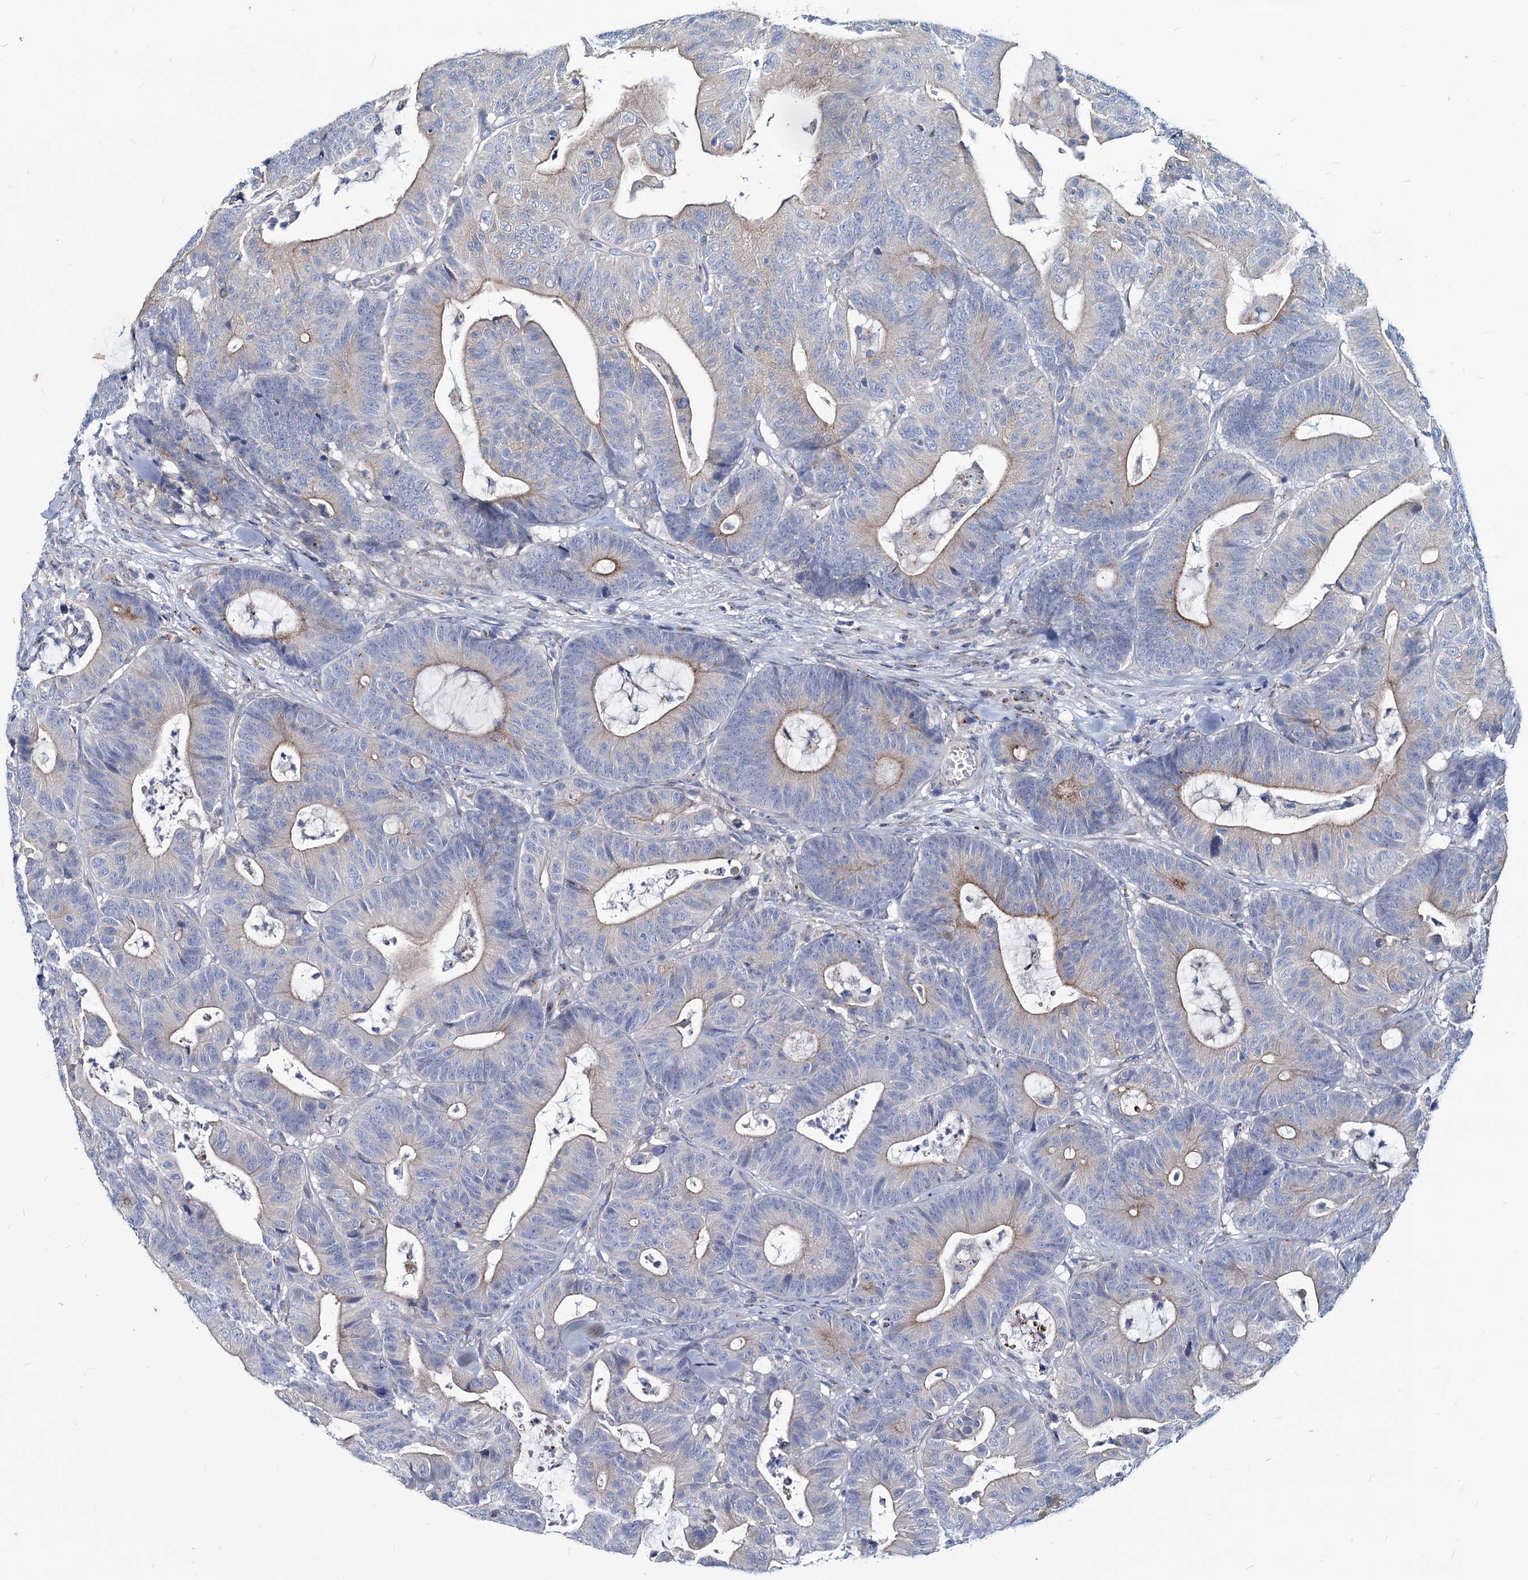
{"staining": {"intensity": "weak", "quantity": "25%-75%", "location": "cytoplasmic/membranous"}, "tissue": "colorectal cancer", "cell_type": "Tumor cells", "image_type": "cancer", "snomed": [{"axis": "morphology", "description": "Adenocarcinoma, NOS"}, {"axis": "topography", "description": "Colon"}], "caption": "Tumor cells reveal weak cytoplasmic/membranous expression in about 25%-75% of cells in colorectal adenocarcinoma. (Stains: DAB in brown, nuclei in blue, Microscopy: brightfield microscopy at high magnification).", "gene": "AGBL4", "patient": {"sex": "female", "age": 84}}